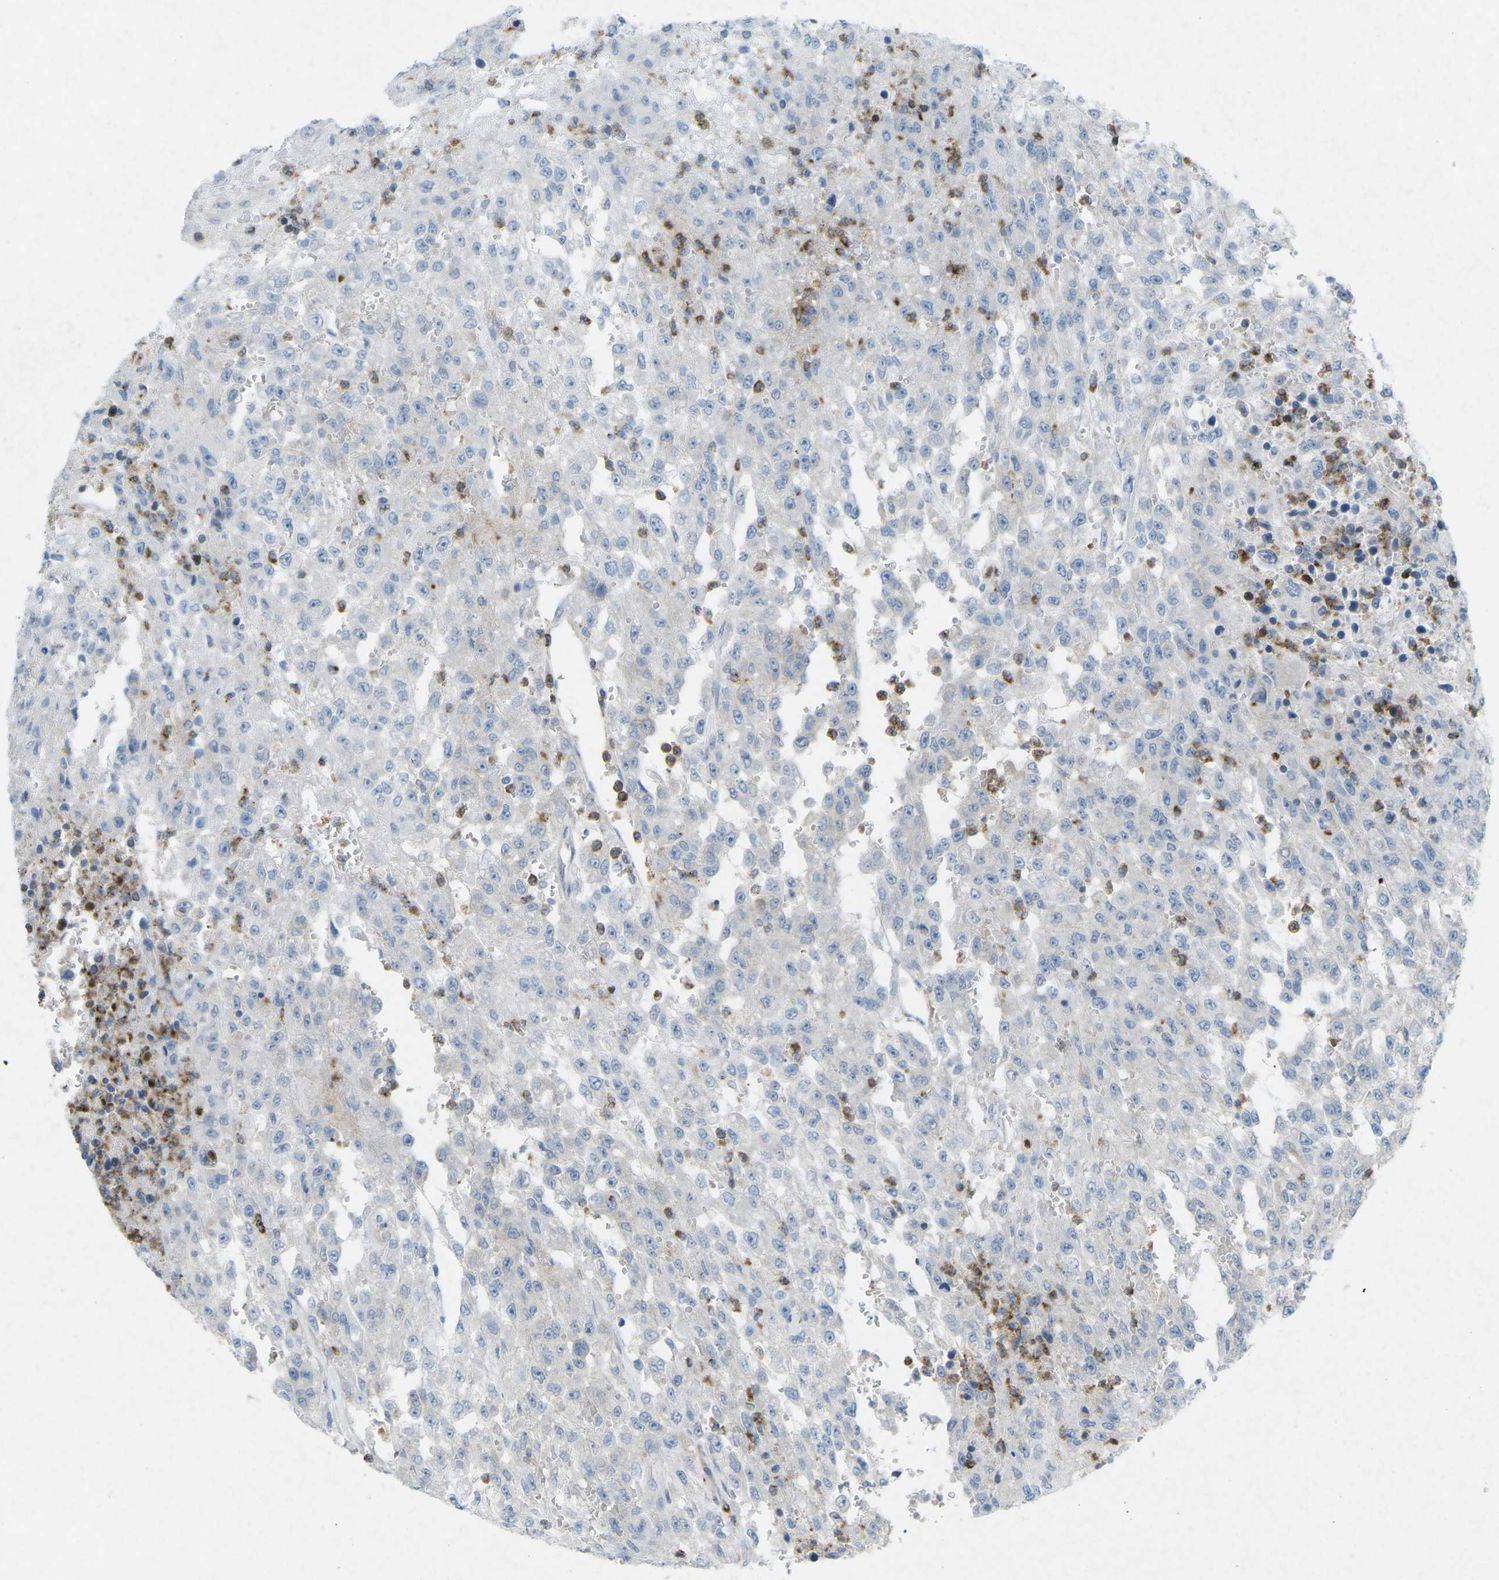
{"staining": {"intensity": "negative", "quantity": "none", "location": "none"}, "tissue": "urothelial cancer", "cell_type": "Tumor cells", "image_type": "cancer", "snomed": [{"axis": "morphology", "description": "Urothelial carcinoma, High grade"}, {"axis": "topography", "description": "Urinary bladder"}], "caption": "Tumor cells are negative for protein expression in human high-grade urothelial carcinoma.", "gene": "STK11", "patient": {"sex": "male", "age": 46}}